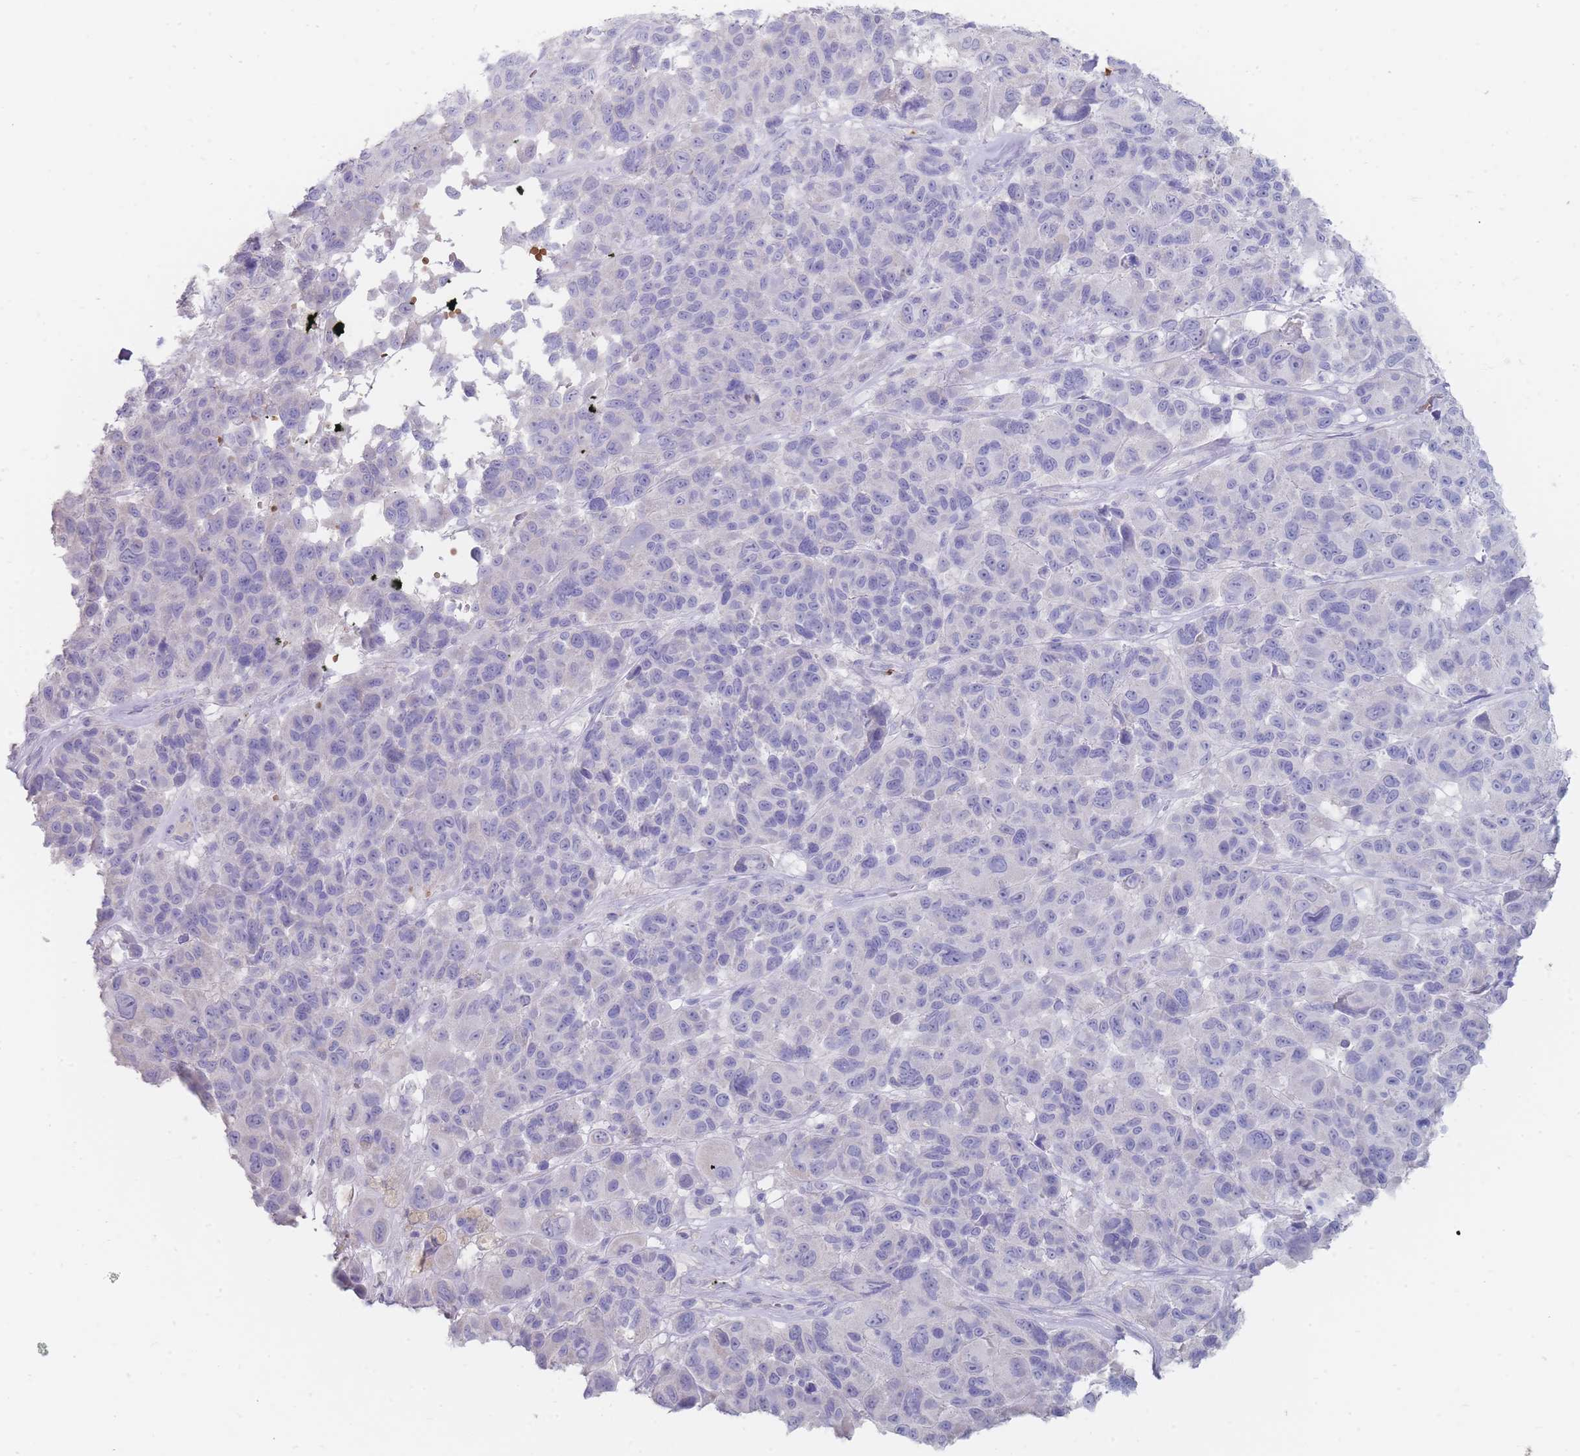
{"staining": {"intensity": "negative", "quantity": "none", "location": "none"}, "tissue": "melanoma", "cell_type": "Tumor cells", "image_type": "cancer", "snomed": [{"axis": "morphology", "description": "Malignant melanoma, NOS"}, {"axis": "topography", "description": "Skin"}], "caption": "This is an immunohistochemistry histopathology image of human melanoma. There is no staining in tumor cells.", "gene": "HBG2", "patient": {"sex": "female", "age": 66}}